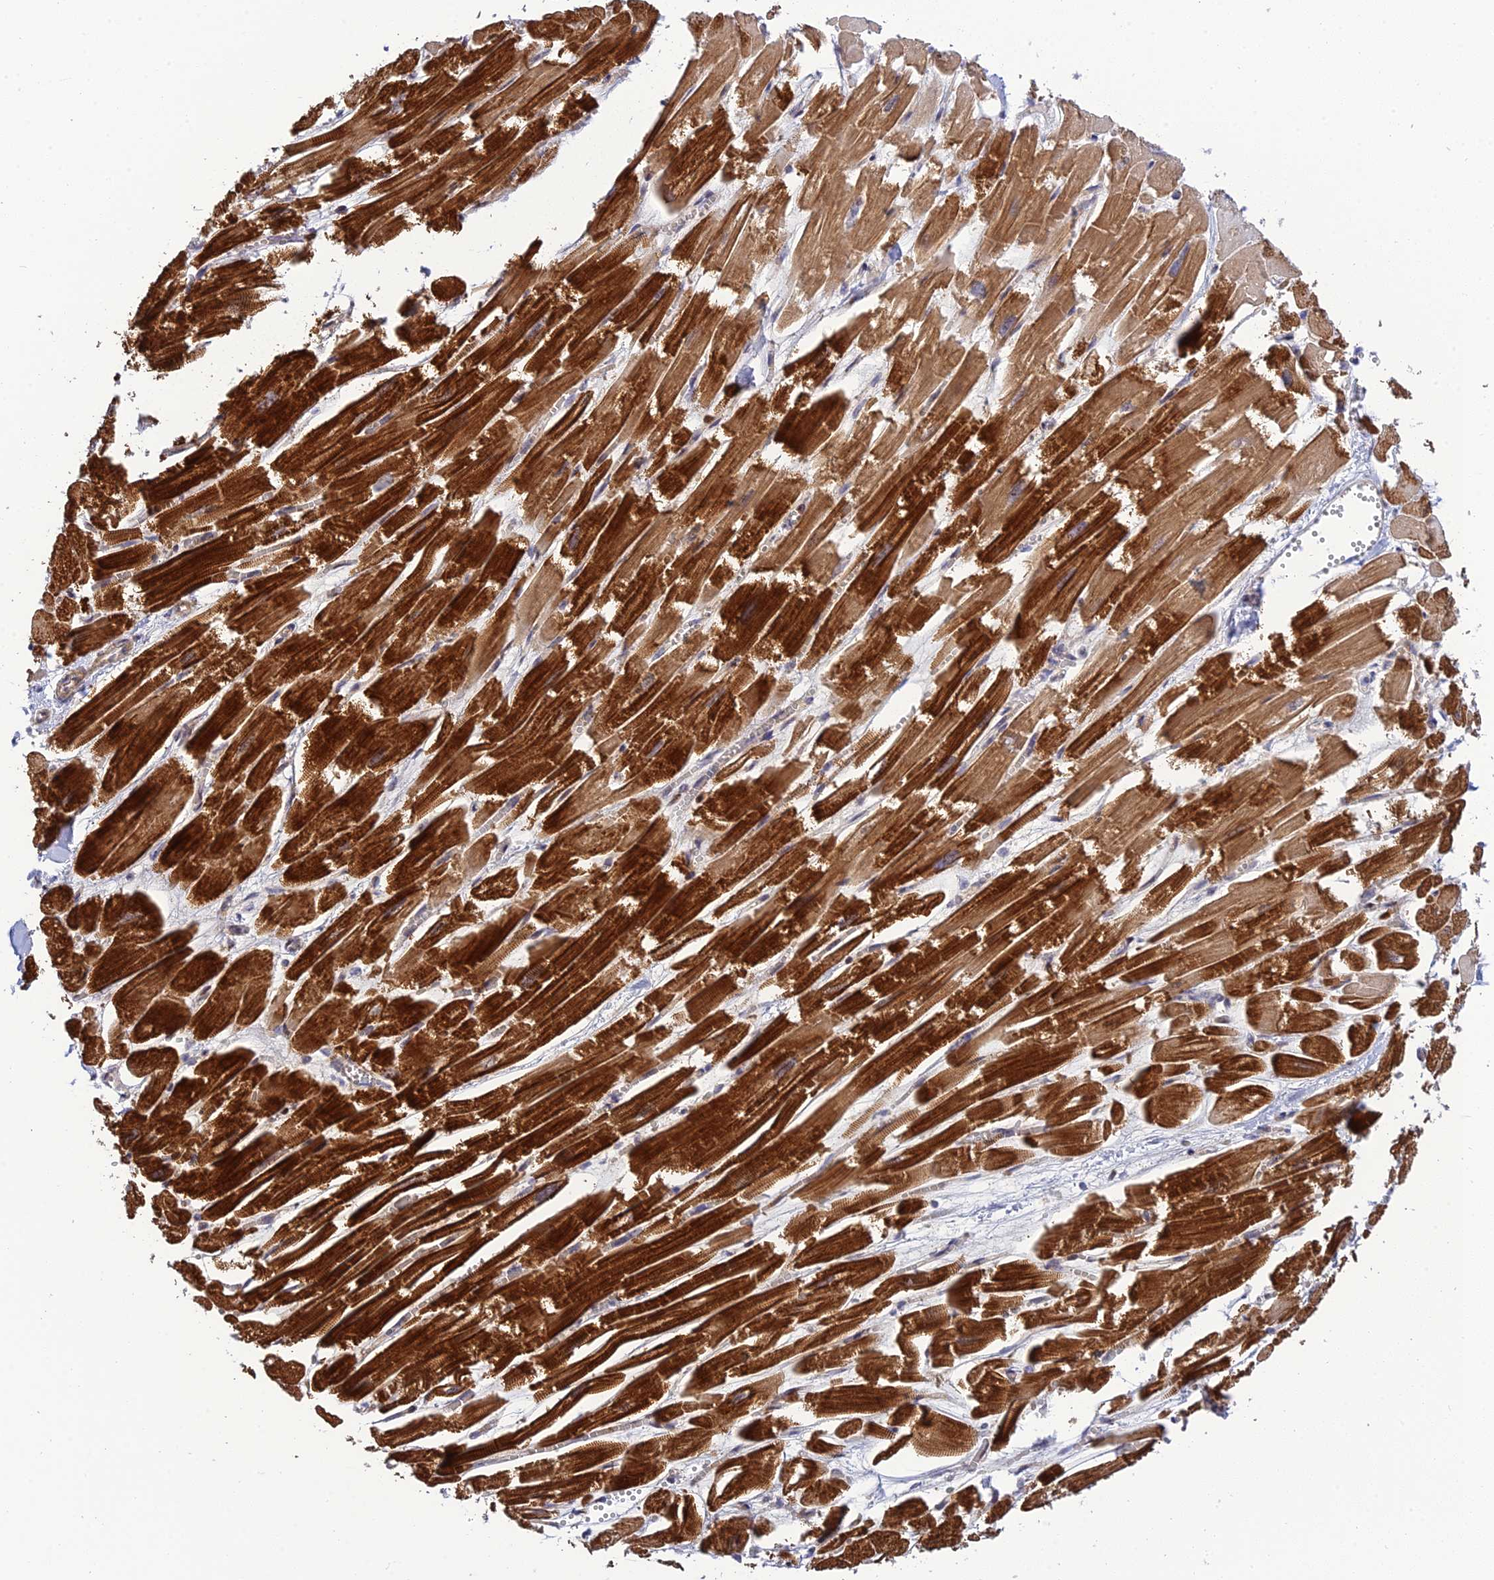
{"staining": {"intensity": "strong", "quantity": ">75%", "location": "cytoplasmic/membranous"}, "tissue": "heart muscle", "cell_type": "Cardiomyocytes", "image_type": "normal", "snomed": [{"axis": "morphology", "description": "Normal tissue, NOS"}, {"axis": "topography", "description": "Heart"}], "caption": "Approximately >75% of cardiomyocytes in normal human heart muscle display strong cytoplasmic/membranous protein expression as visualized by brown immunohistochemical staining.", "gene": "ZNF584", "patient": {"sex": "male", "age": 54}}